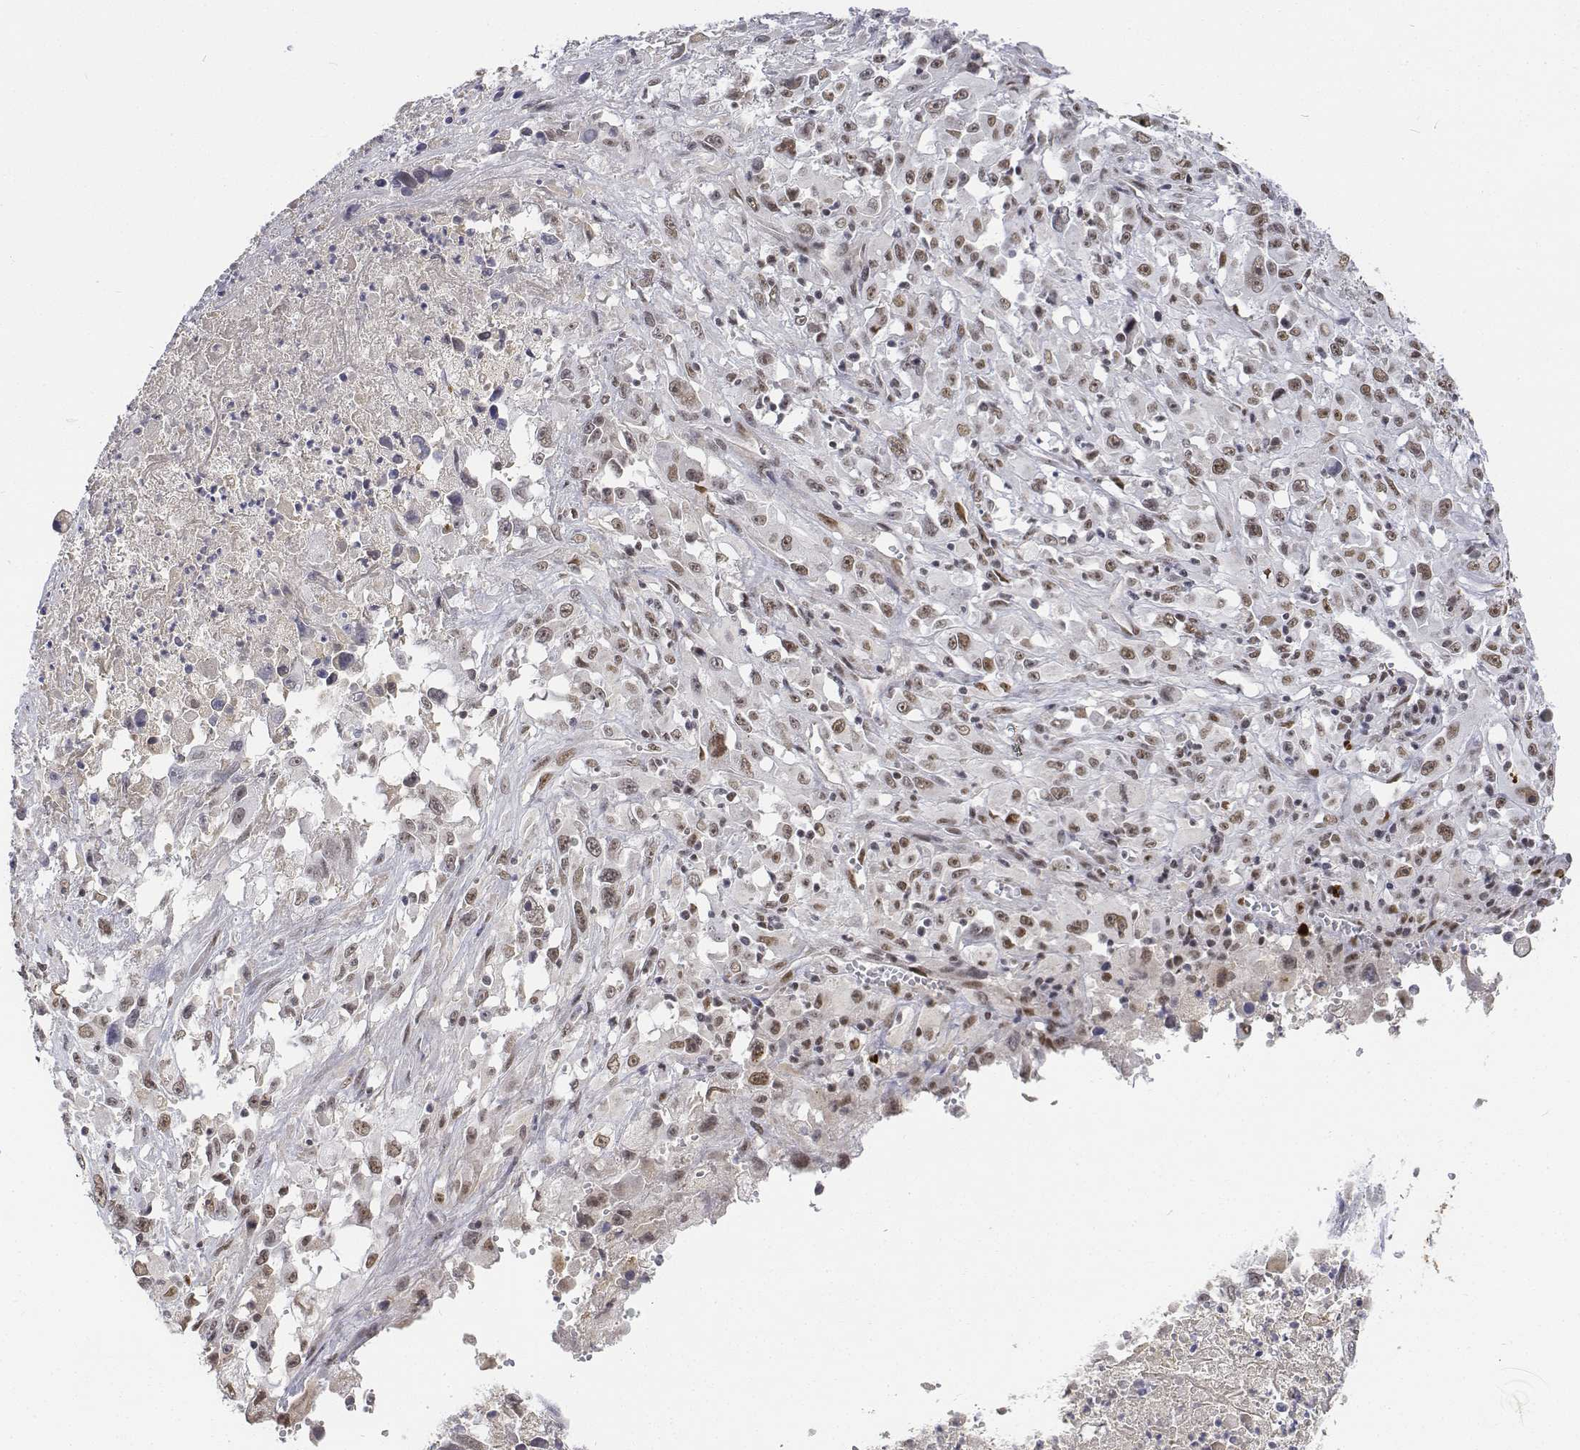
{"staining": {"intensity": "weak", "quantity": ">75%", "location": "nuclear"}, "tissue": "melanoma", "cell_type": "Tumor cells", "image_type": "cancer", "snomed": [{"axis": "morphology", "description": "Malignant melanoma, Metastatic site"}, {"axis": "topography", "description": "Soft tissue"}], "caption": "Immunohistochemical staining of malignant melanoma (metastatic site) shows low levels of weak nuclear staining in approximately >75% of tumor cells.", "gene": "ATRX", "patient": {"sex": "male", "age": 50}}